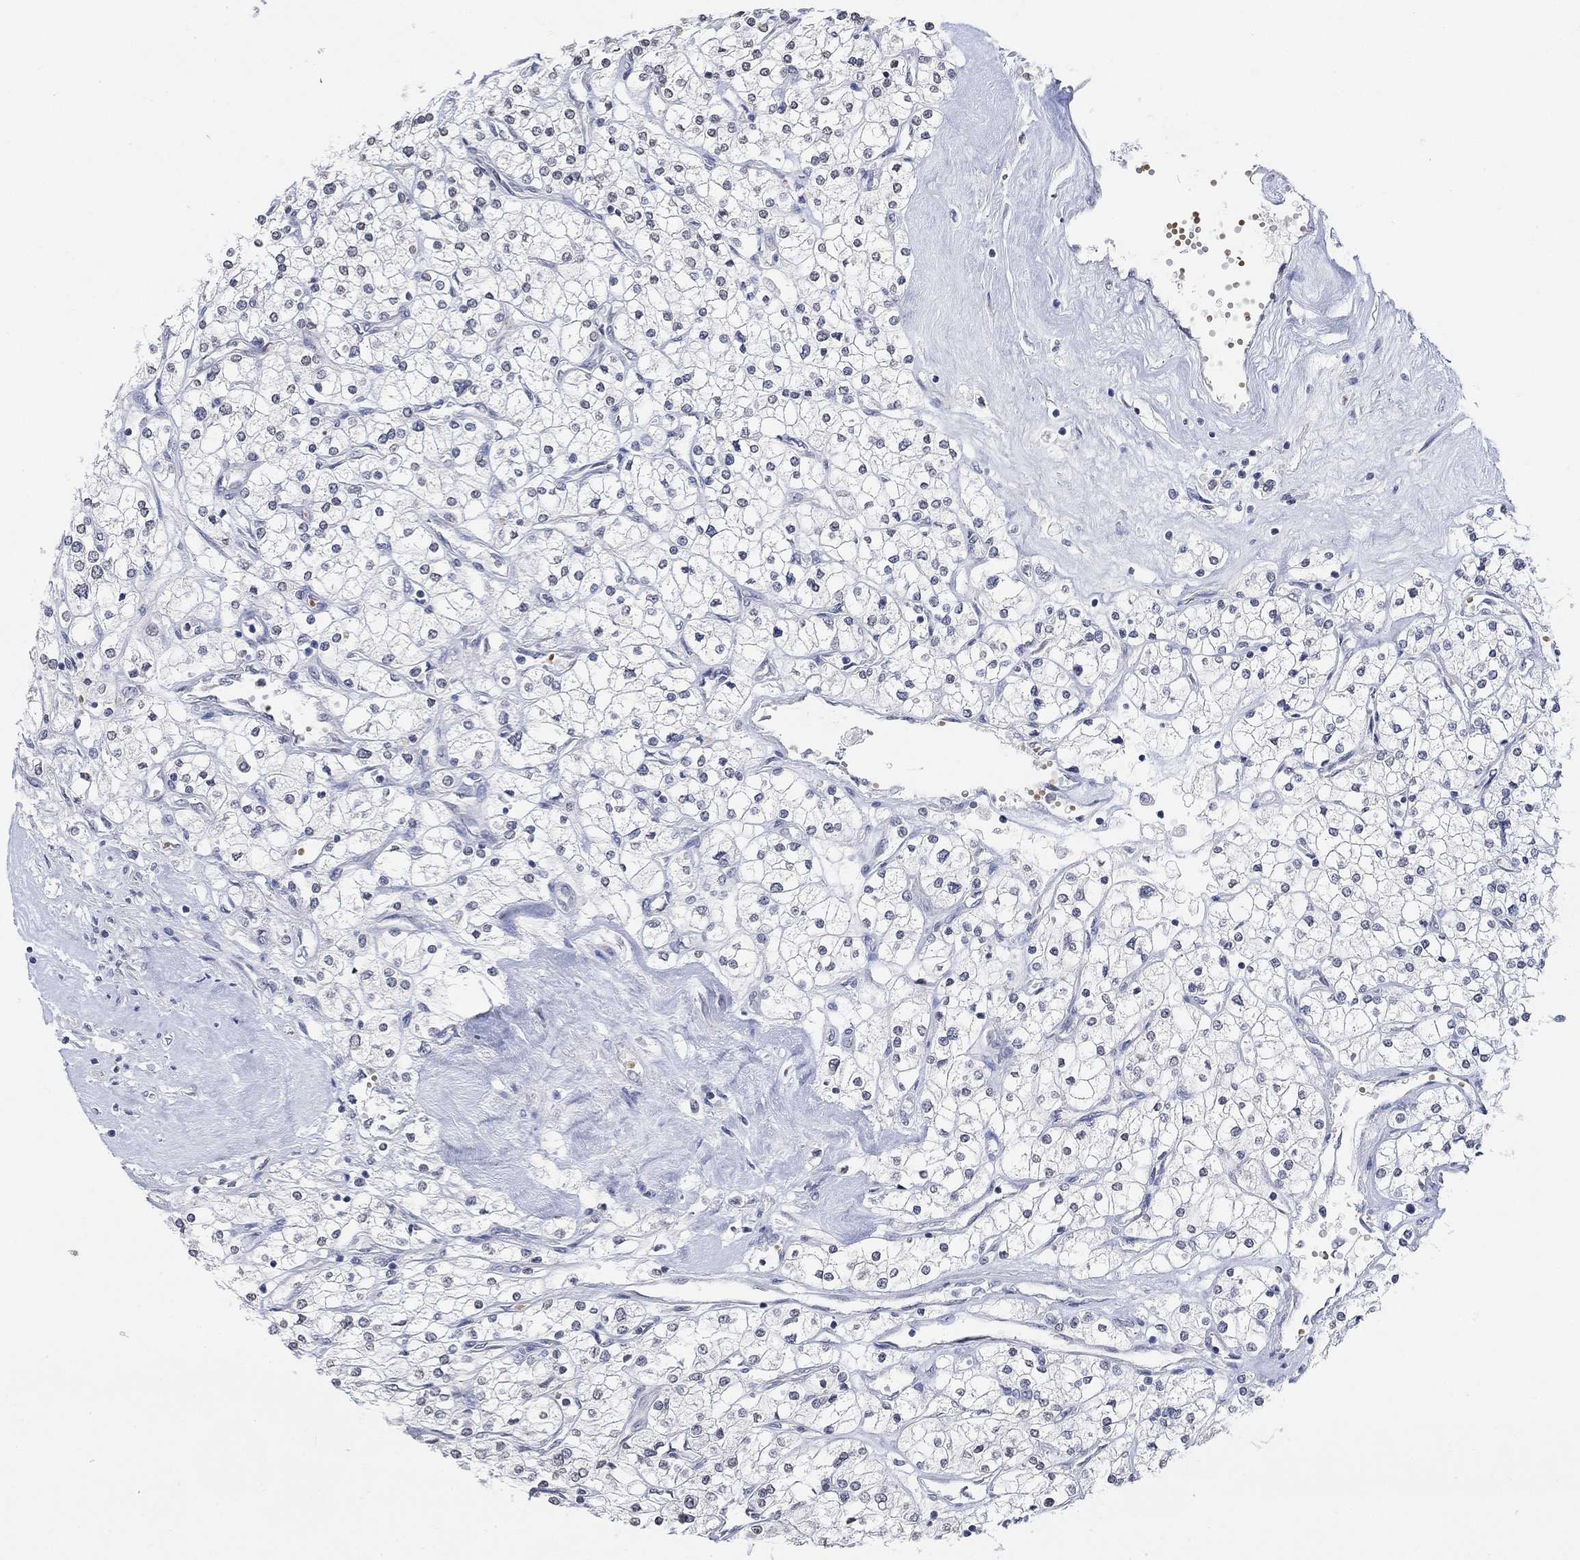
{"staining": {"intensity": "negative", "quantity": "none", "location": "none"}, "tissue": "renal cancer", "cell_type": "Tumor cells", "image_type": "cancer", "snomed": [{"axis": "morphology", "description": "Adenocarcinoma, NOS"}, {"axis": "topography", "description": "Kidney"}], "caption": "DAB immunohistochemical staining of renal cancer reveals no significant staining in tumor cells. The staining is performed using DAB brown chromogen with nuclei counter-stained in using hematoxylin.", "gene": "TMEM255A", "patient": {"sex": "male", "age": 80}}